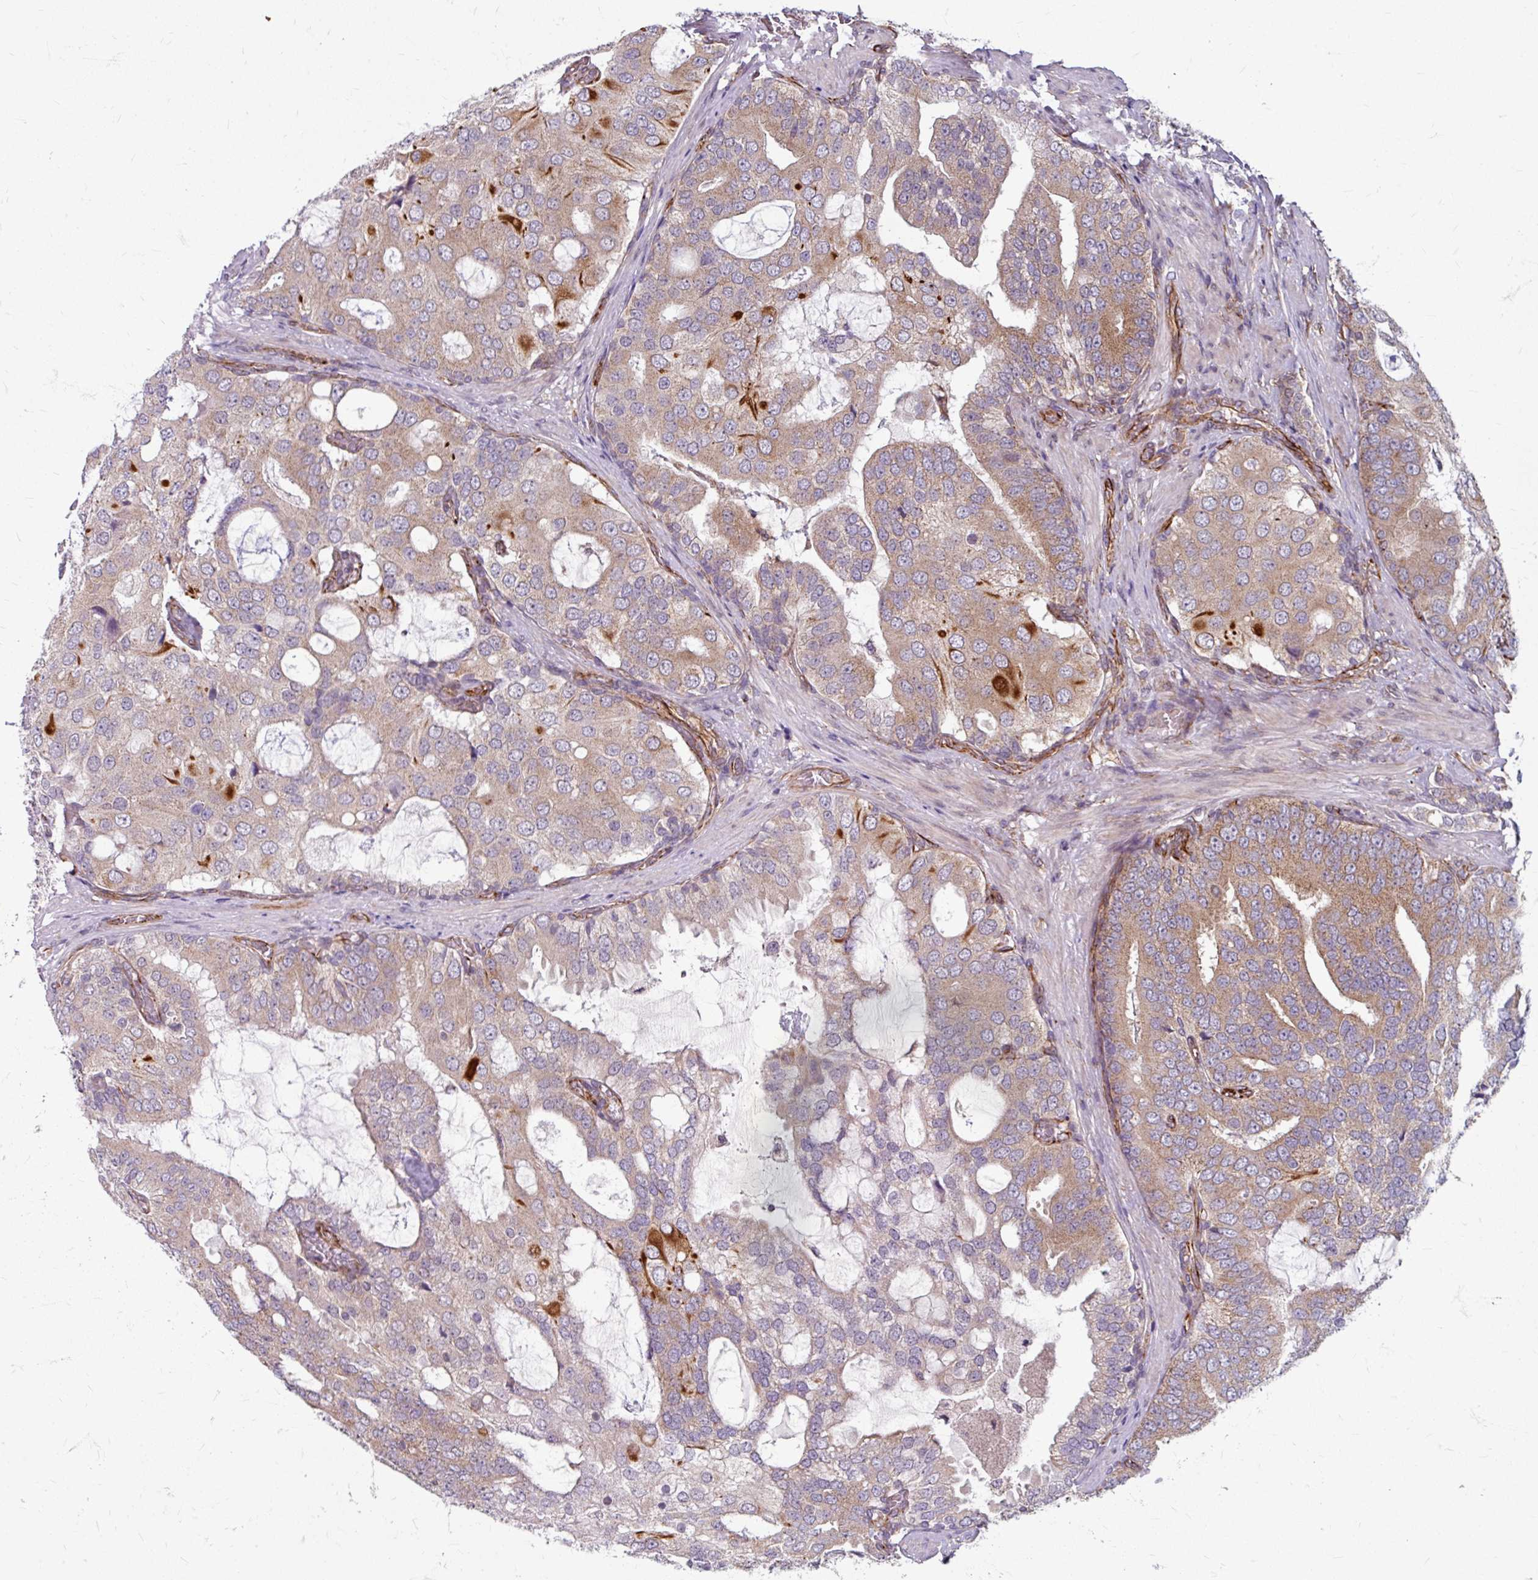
{"staining": {"intensity": "weak", "quantity": "25%-75%", "location": "cytoplasmic/membranous"}, "tissue": "prostate cancer", "cell_type": "Tumor cells", "image_type": "cancer", "snomed": [{"axis": "morphology", "description": "Adenocarcinoma, High grade"}, {"axis": "topography", "description": "Prostate"}], "caption": "About 25%-75% of tumor cells in human adenocarcinoma (high-grade) (prostate) exhibit weak cytoplasmic/membranous protein expression as visualized by brown immunohistochemical staining.", "gene": "DAAM2", "patient": {"sex": "male", "age": 55}}